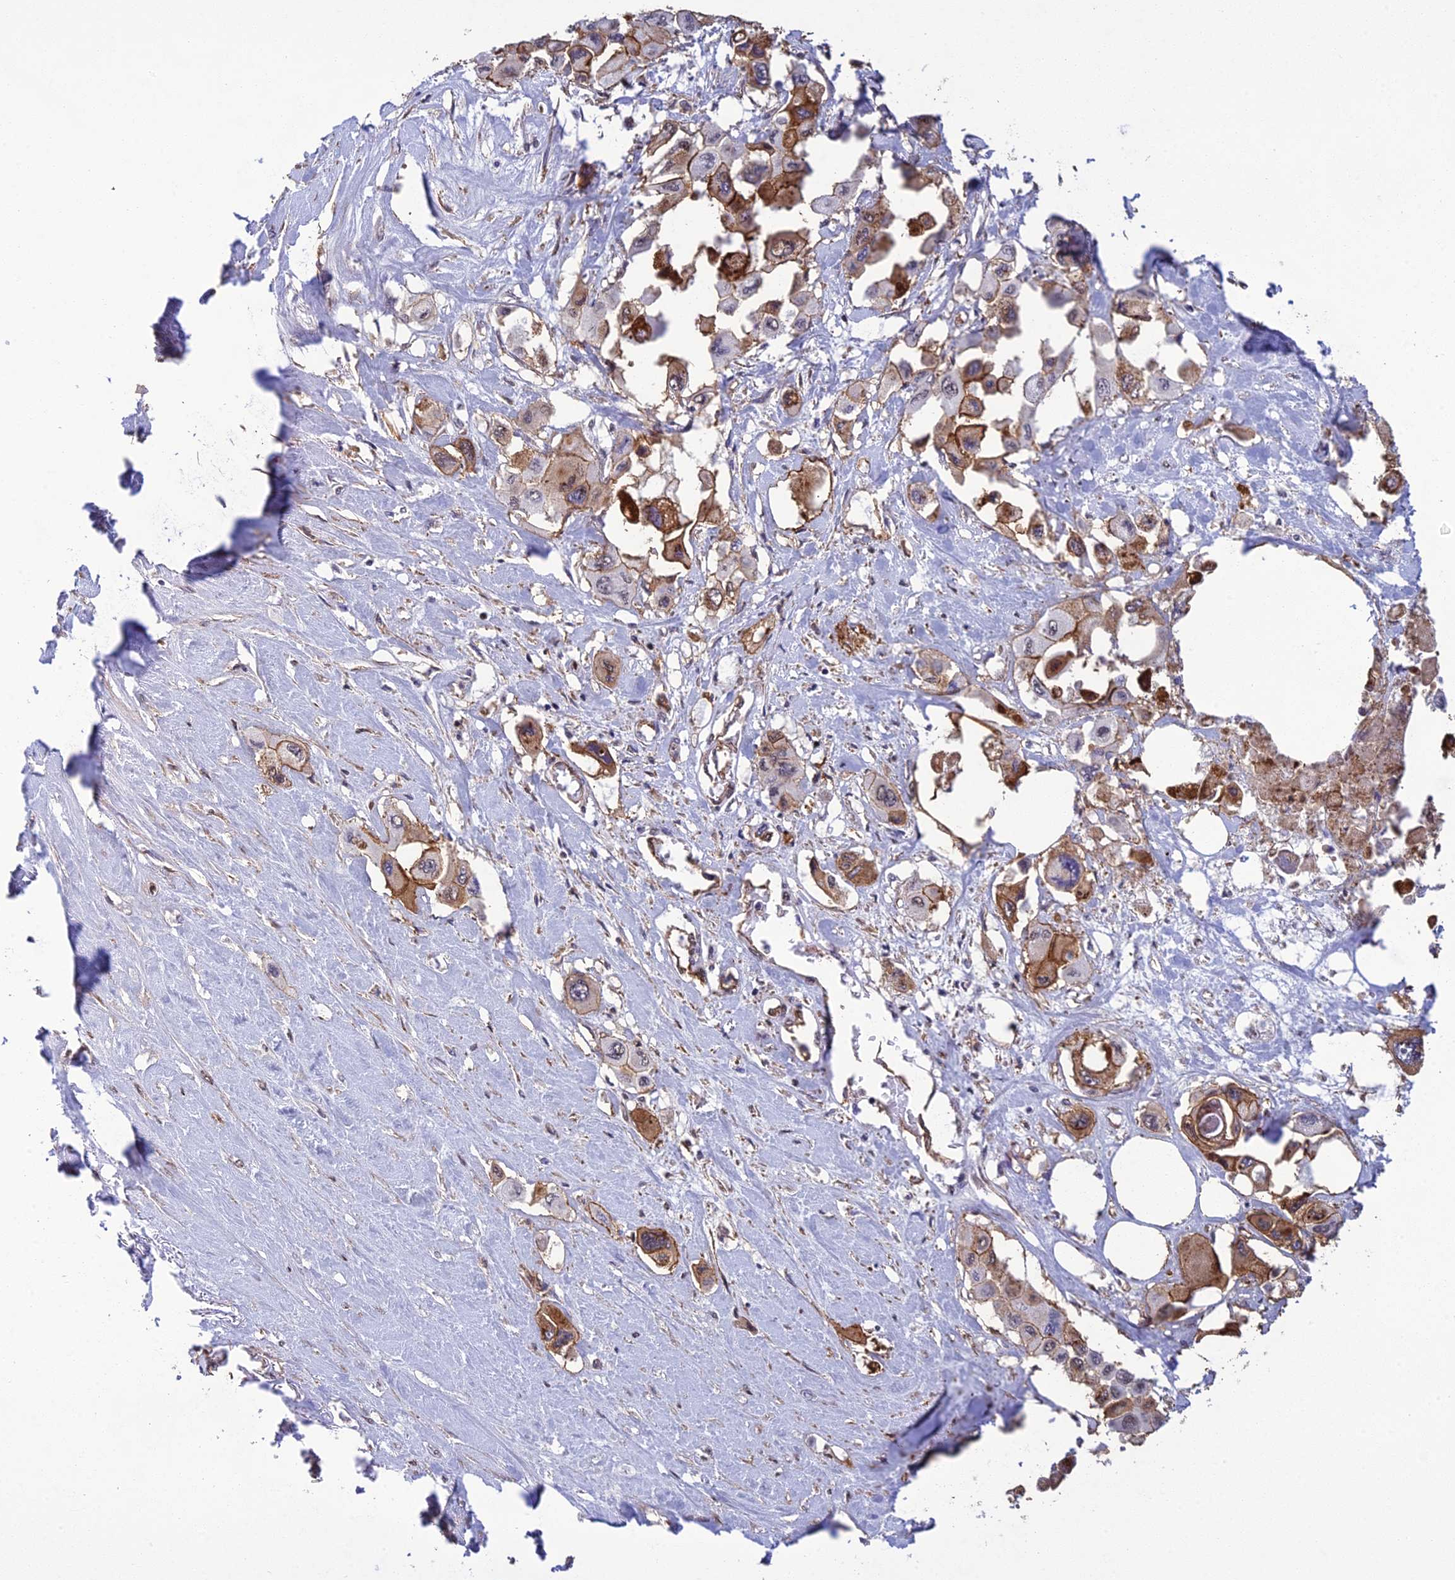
{"staining": {"intensity": "moderate", "quantity": ">75%", "location": "cytoplasmic/membranous"}, "tissue": "pancreatic cancer", "cell_type": "Tumor cells", "image_type": "cancer", "snomed": [{"axis": "morphology", "description": "Adenocarcinoma, NOS"}, {"axis": "topography", "description": "Pancreas"}], "caption": "Pancreatic cancer tissue demonstrates moderate cytoplasmic/membranous positivity in approximately >75% of tumor cells", "gene": "RANBP3", "patient": {"sex": "male", "age": 92}}